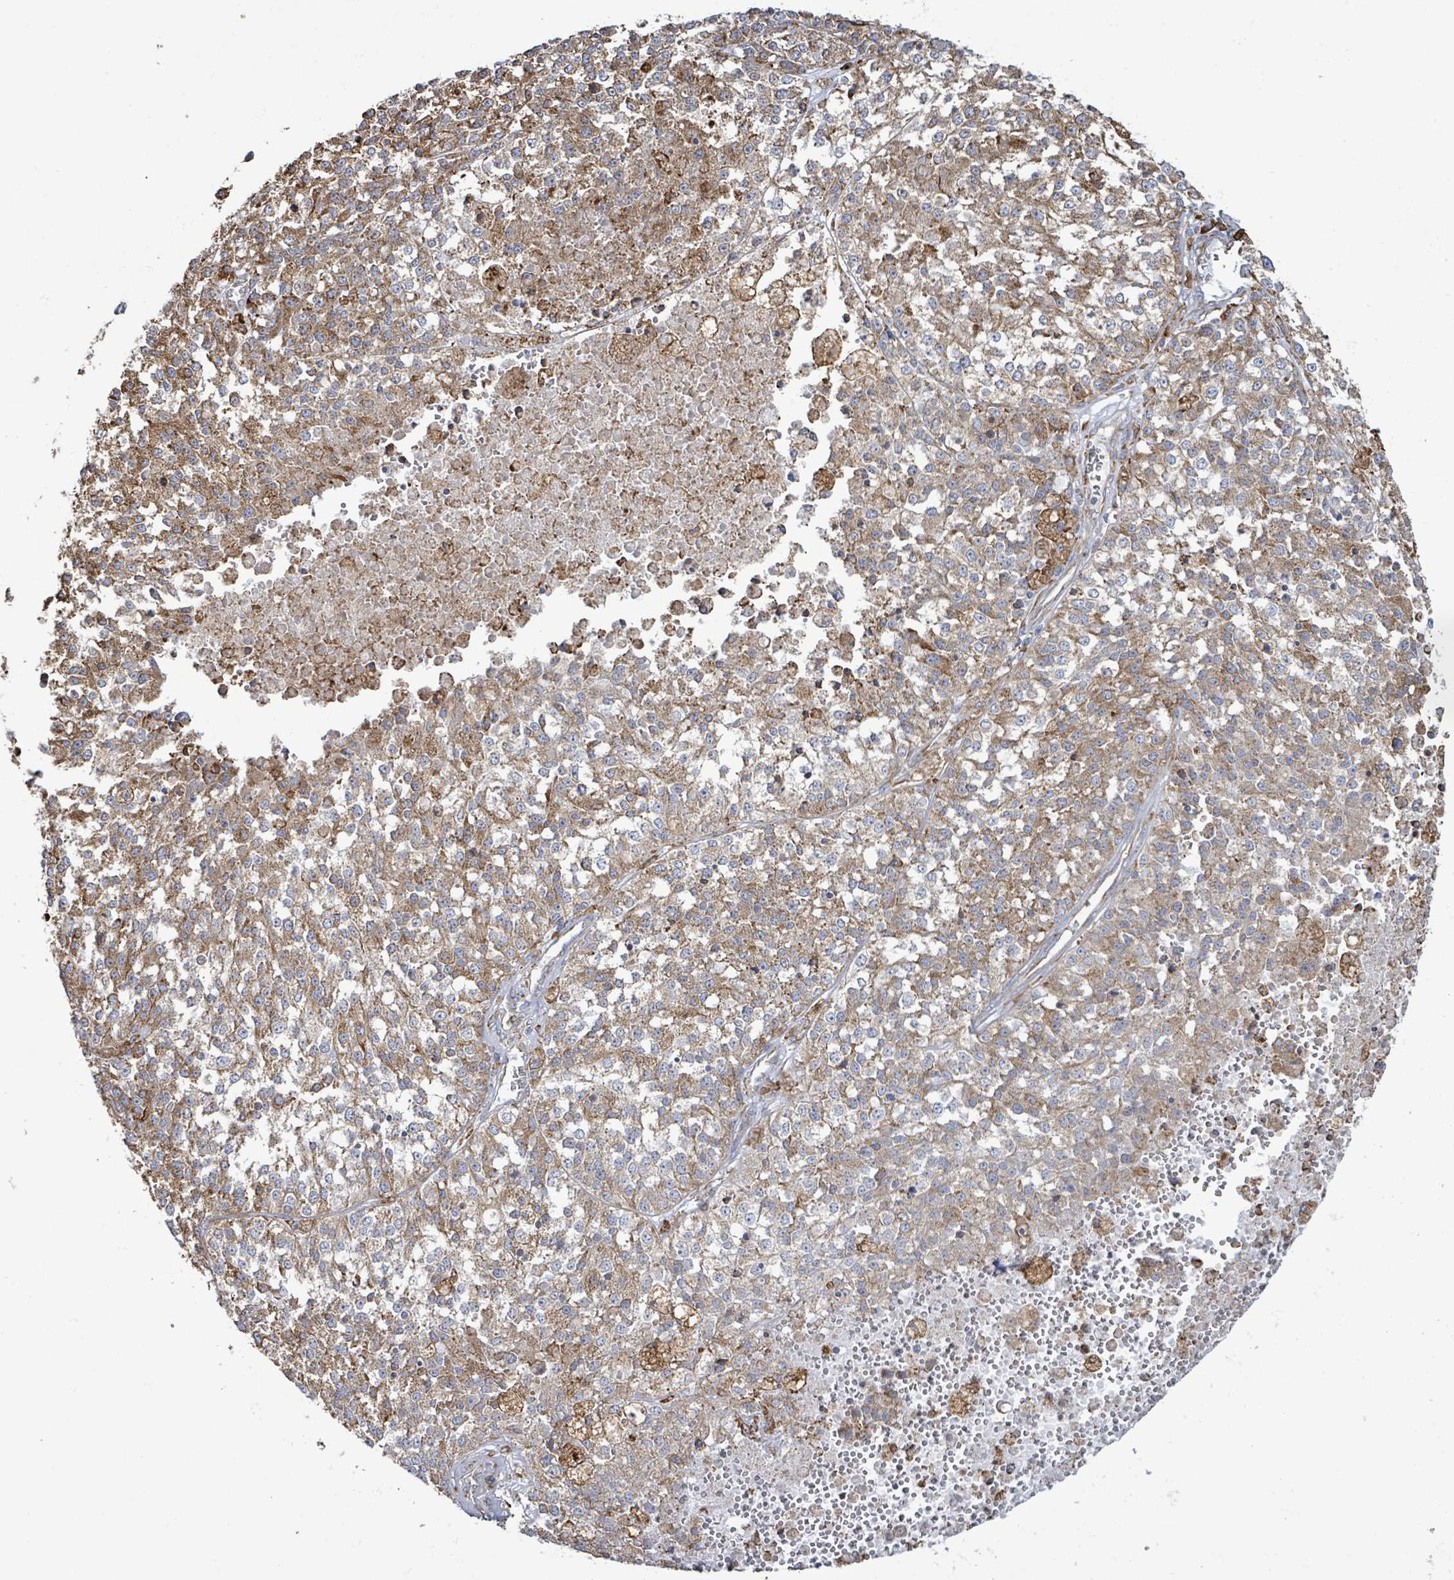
{"staining": {"intensity": "moderate", "quantity": ">75%", "location": "cytoplasmic/membranous"}, "tissue": "melanoma", "cell_type": "Tumor cells", "image_type": "cancer", "snomed": [{"axis": "morphology", "description": "Malignant melanoma, NOS"}, {"axis": "topography", "description": "Skin"}], "caption": "Protein staining of malignant melanoma tissue shows moderate cytoplasmic/membranous expression in approximately >75% of tumor cells.", "gene": "RFPL4A", "patient": {"sex": "female", "age": 64}}